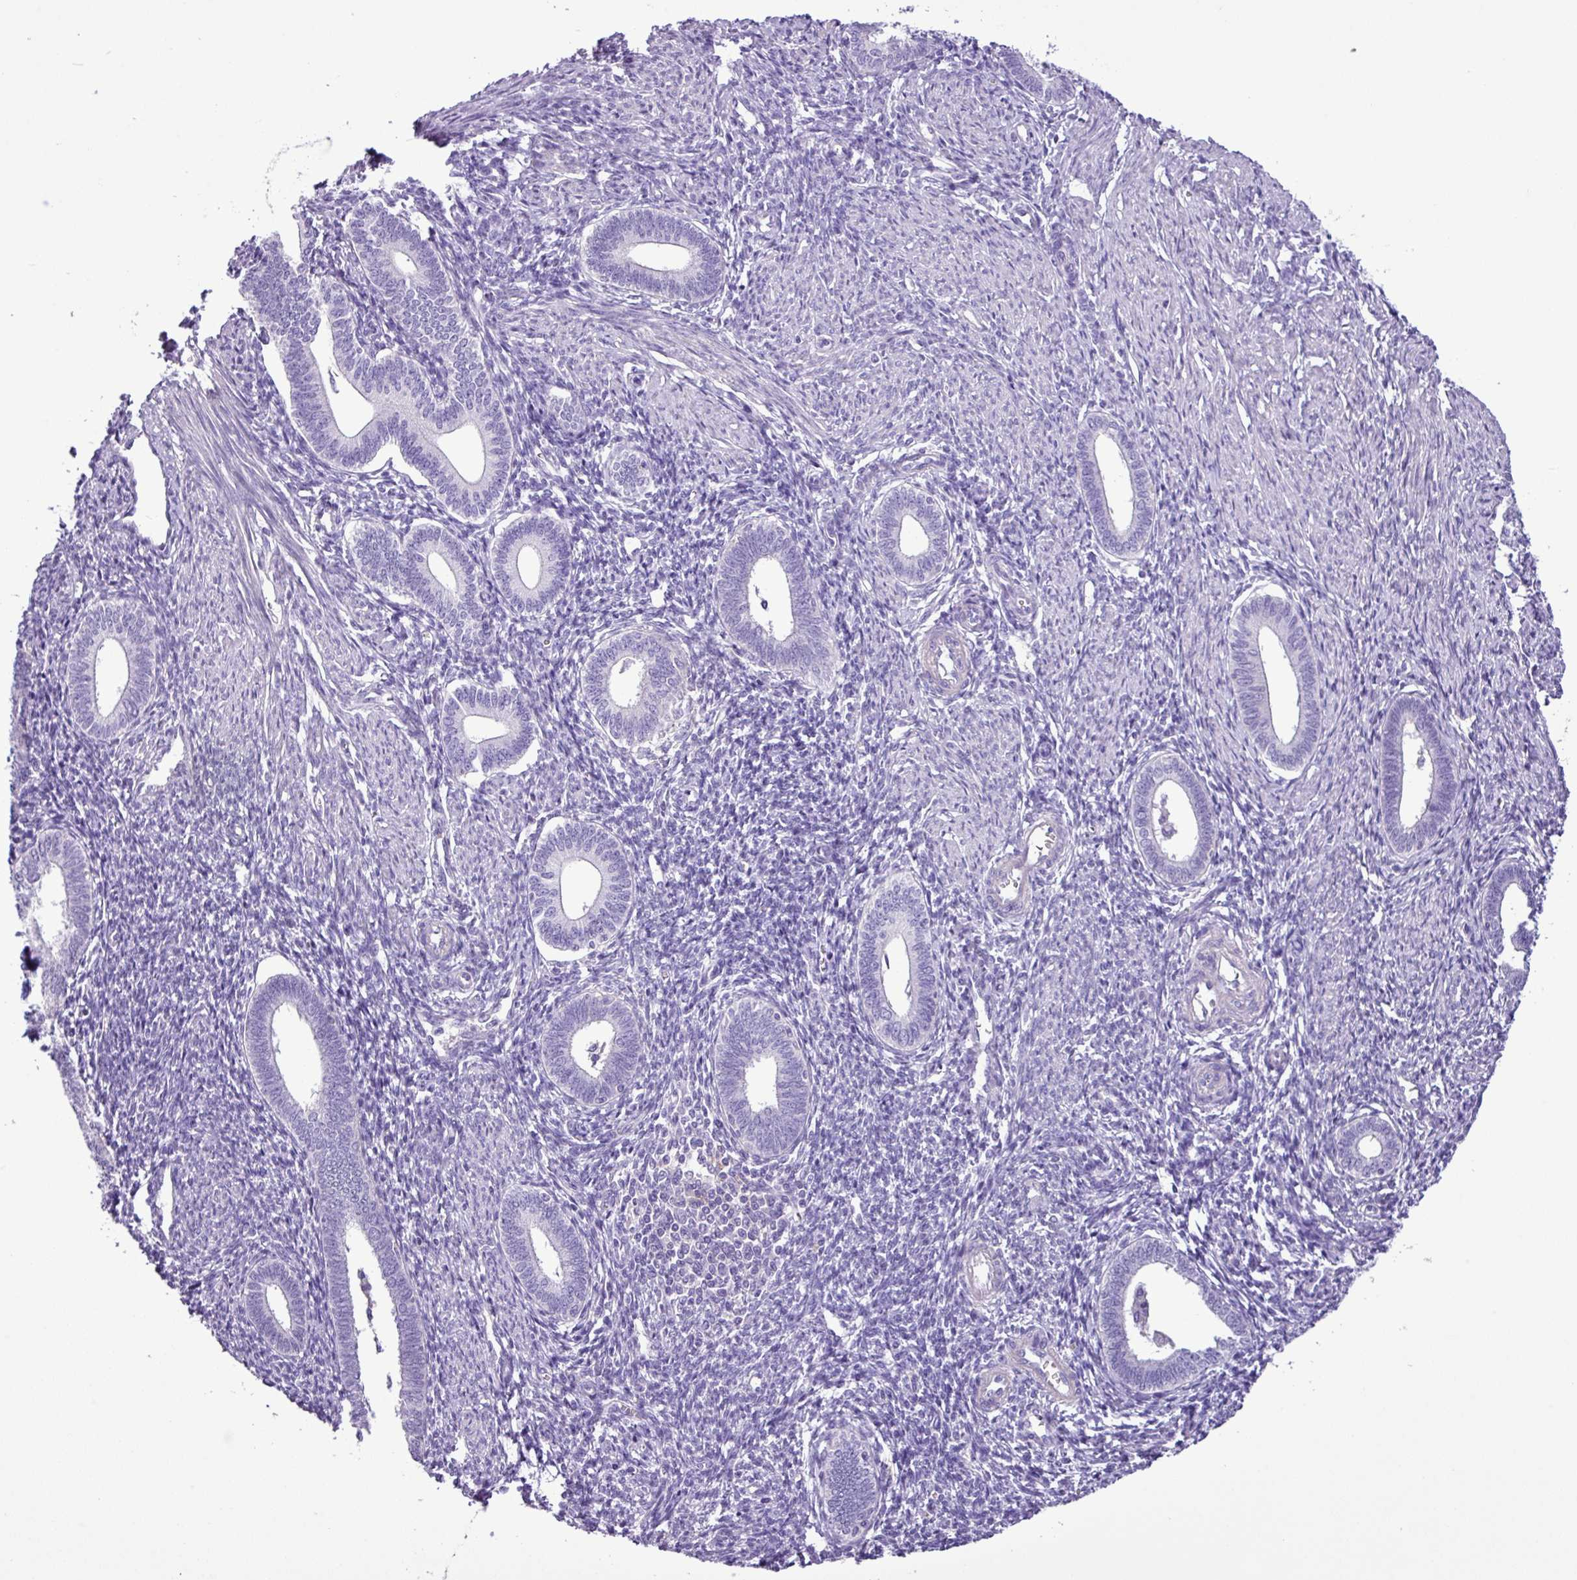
{"staining": {"intensity": "negative", "quantity": "none", "location": "none"}, "tissue": "endometrium", "cell_type": "Cells in endometrial stroma", "image_type": "normal", "snomed": [{"axis": "morphology", "description": "Normal tissue, NOS"}, {"axis": "topography", "description": "Endometrium"}], "caption": "This is a image of immunohistochemistry staining of benign endometrium, which shows no expression in cells in endometrial stroma.", "gene": "ZNF334", "patient": {"sex": "female", "age": 41}}